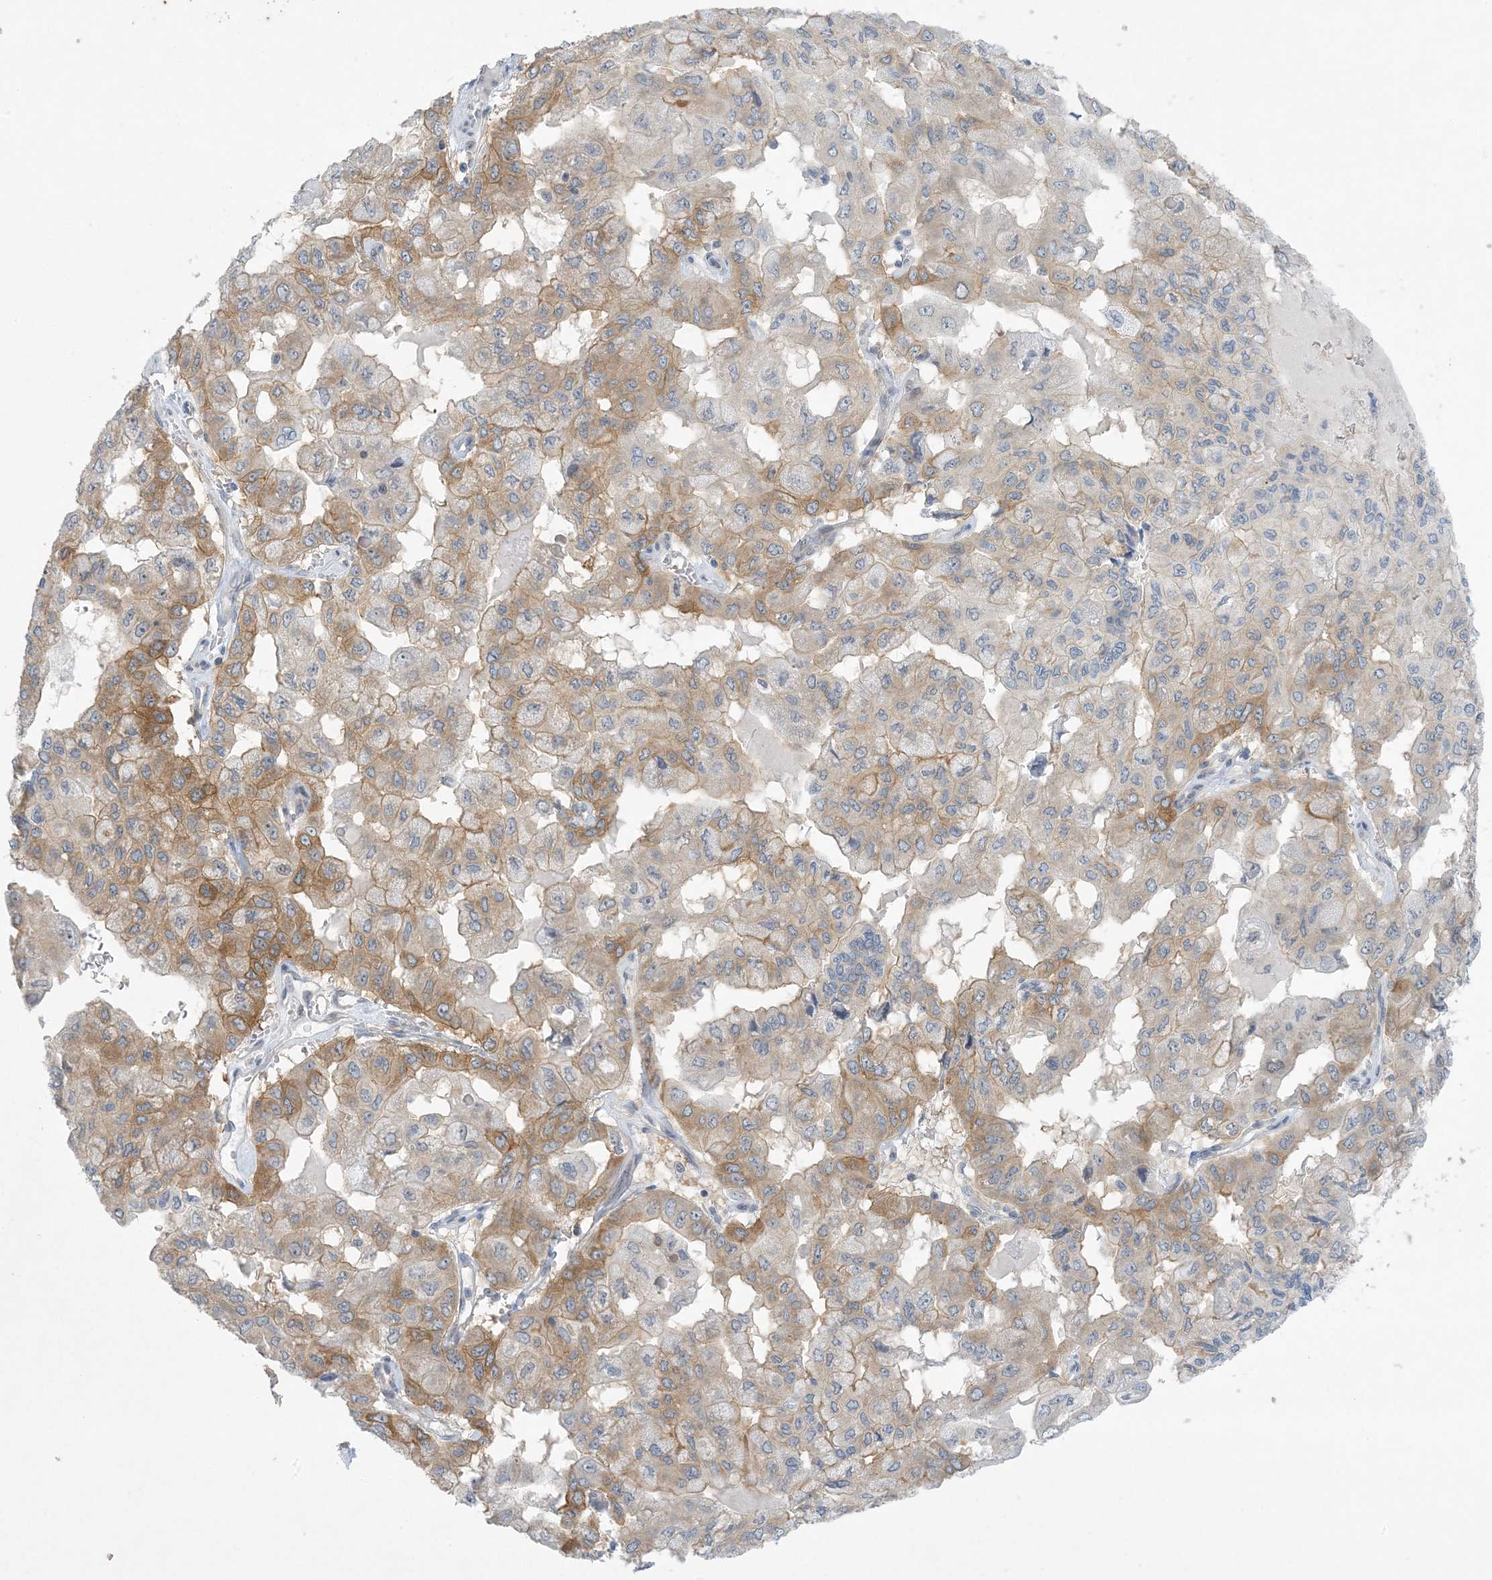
{"staining": {"intensity": "moderate", "quantity": "<25%", "location": "cytoplasmic/membranous"}, "tissue": "pancreatic cancer", "cell_type": "Tumor cells", "image_type": "cancer", "snomed": [{"axis": "morphology", "description": "Adenocarcinoma, NOS"}, {"axis": "topography", "description": "Pancreas"}], "caption": "Protein expression by immunohistochemistry (IHC) reveals moderate cytoplasmic/membranous expression in about <25% of tumor cells in adenocarcinoma (pancreatic).", "gene": "SCN3A", "patient": {"sex": "male", "age": 51}}